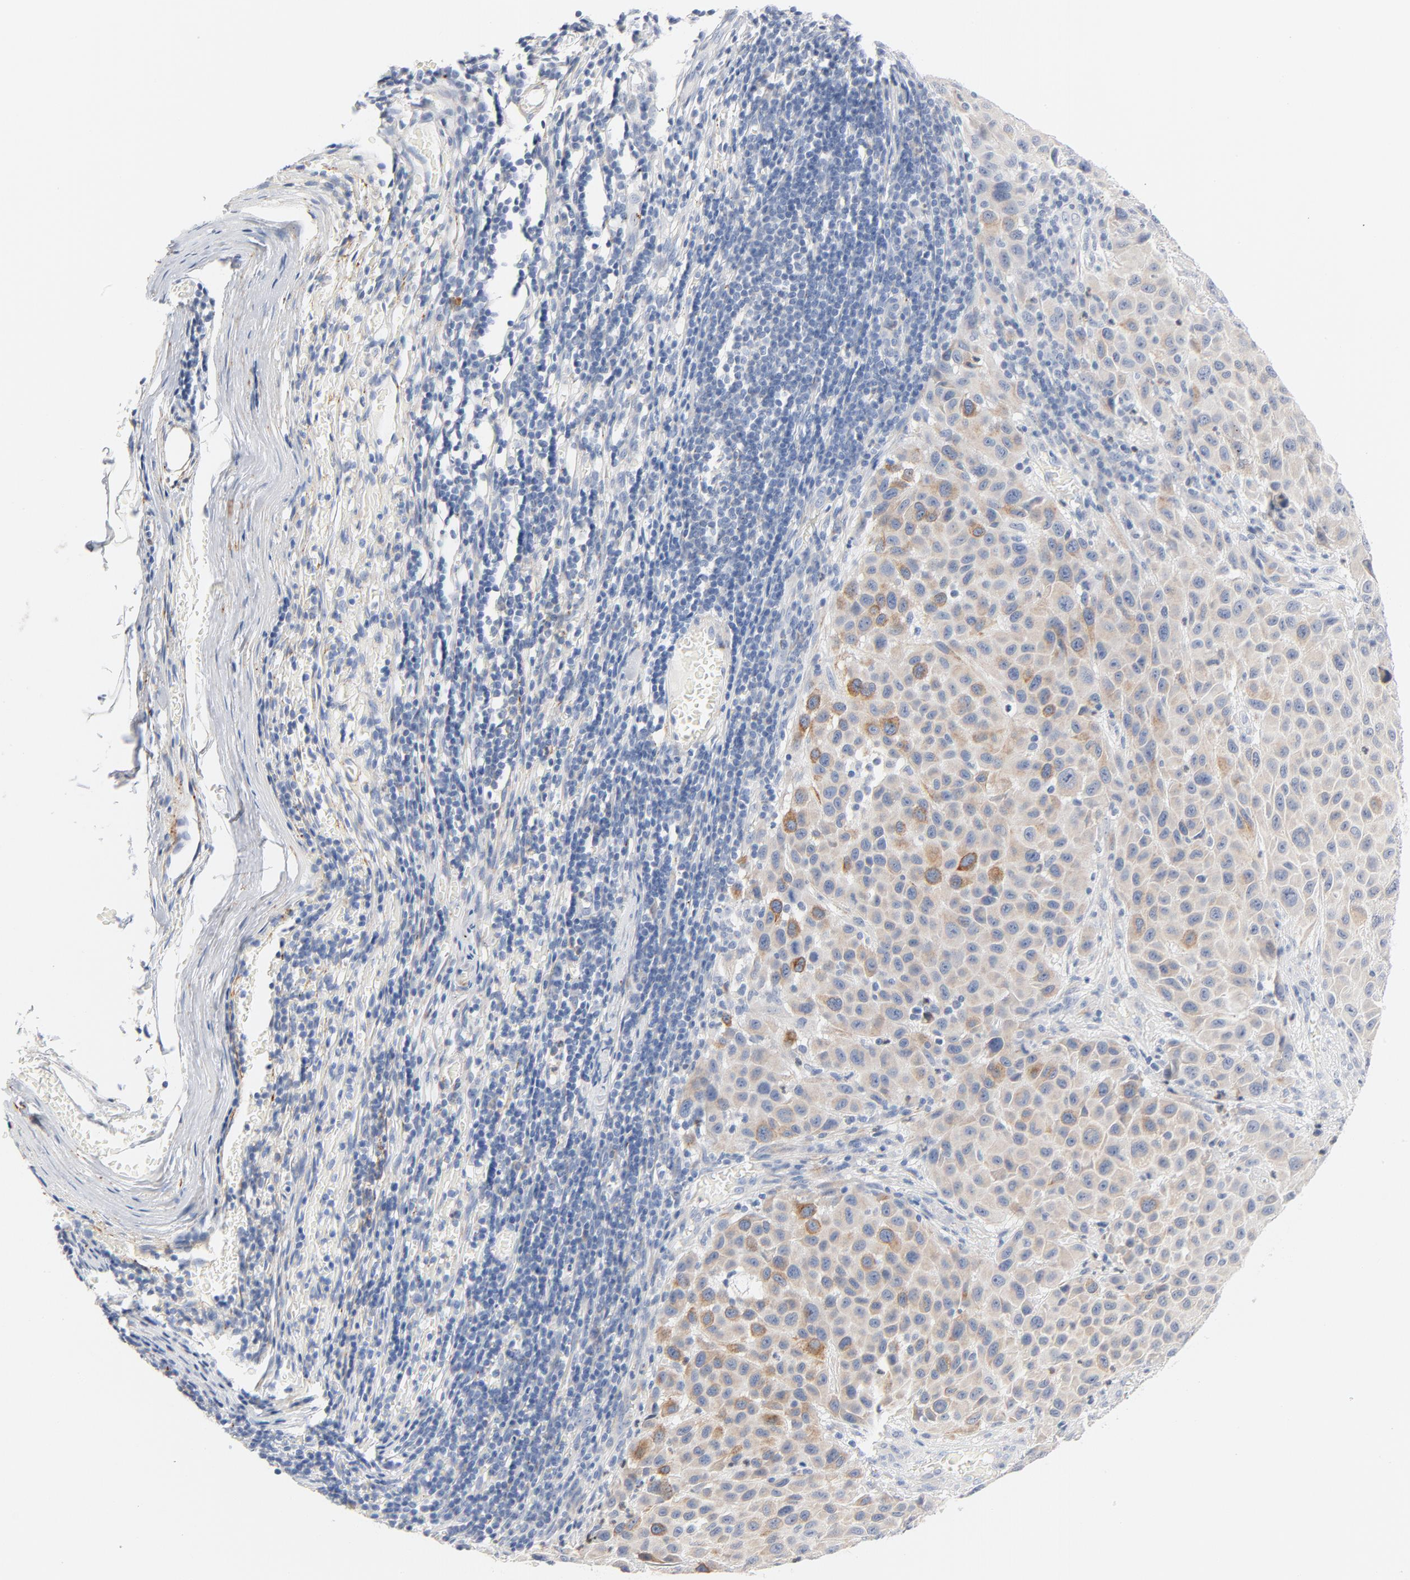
{"staining": {"intensity": "weak", "quantity": "25%-75%", "location": "cytoplasmic/membranous"}, "tissue": "melanoma", "cell_type": "Tumor cells", "image_type": "cancer", "snomed": [{"axis": "morphology", "description": "Malignant melanoma, Metastatic site"}, {"axis": "topography", "description": "Lymph node"}], "caption": "IHC (DAB (3,3'-diaminobenzidine)) staining of human malignant melanoma (metastatic site) exhibits weak cytoplasmic/membranous protein positivity in about 25%-75% of tumor cells. The staining was performed using DAB, with brown indicating positive protein expression. Nuclei are stained blue with hematoxylin.", "gene": "IFT43", "patient": {"sex": "male", "age": 61}}